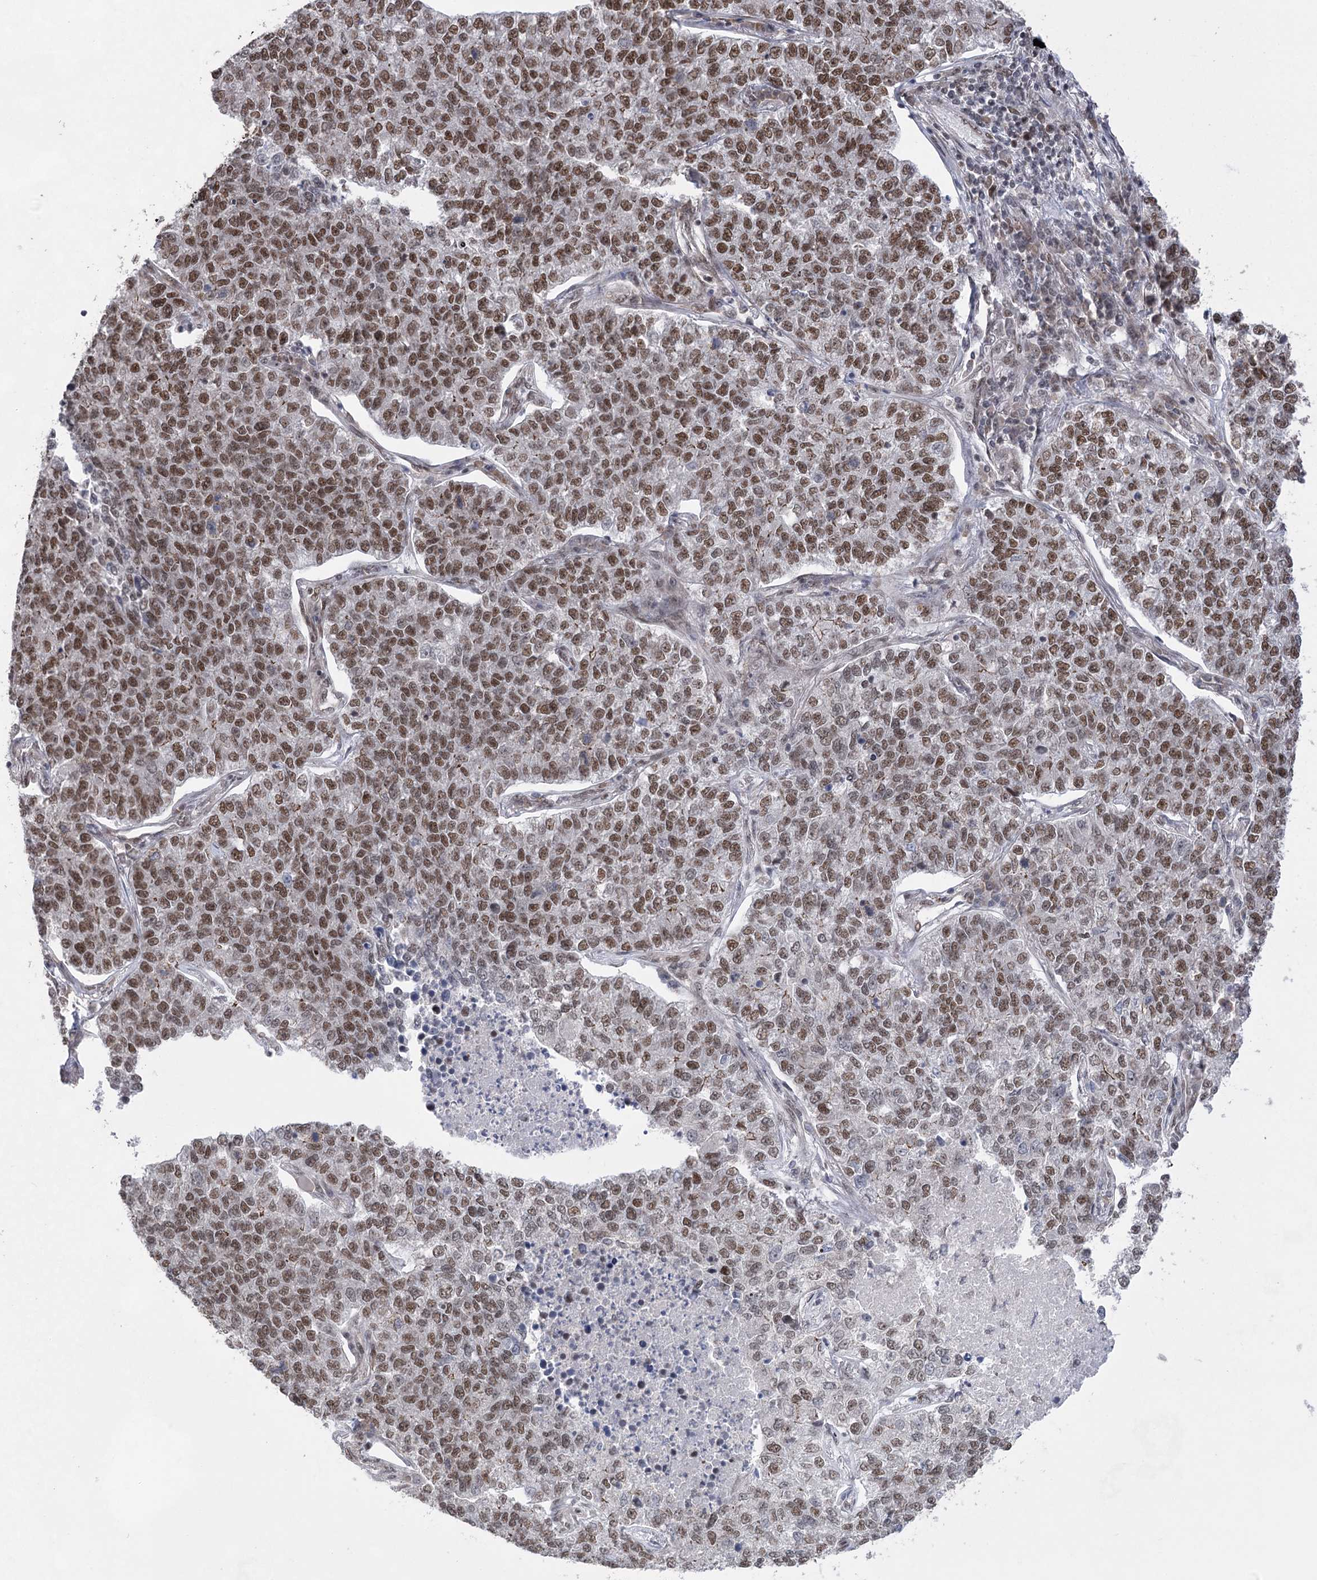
{"staining": {"intensity": "strong", "quantity": ">75%", "location": "nuclear"}, "tissue": "lung cancer", "cell_type": "Tumor cells", "image_type": "cancer", "snomed": [{"axis": "morphology", "description": "Adenocarcinoma, NOS"}, {"axis": "topography", "description": "Lung"}], "caption": "Protein staining displays strong nuclear staining in approximately >75% of tumor cells in lung adenocarcinoma.", "gene": "ZCCHC8", "patient": {"sex": "male", "age": 49}}